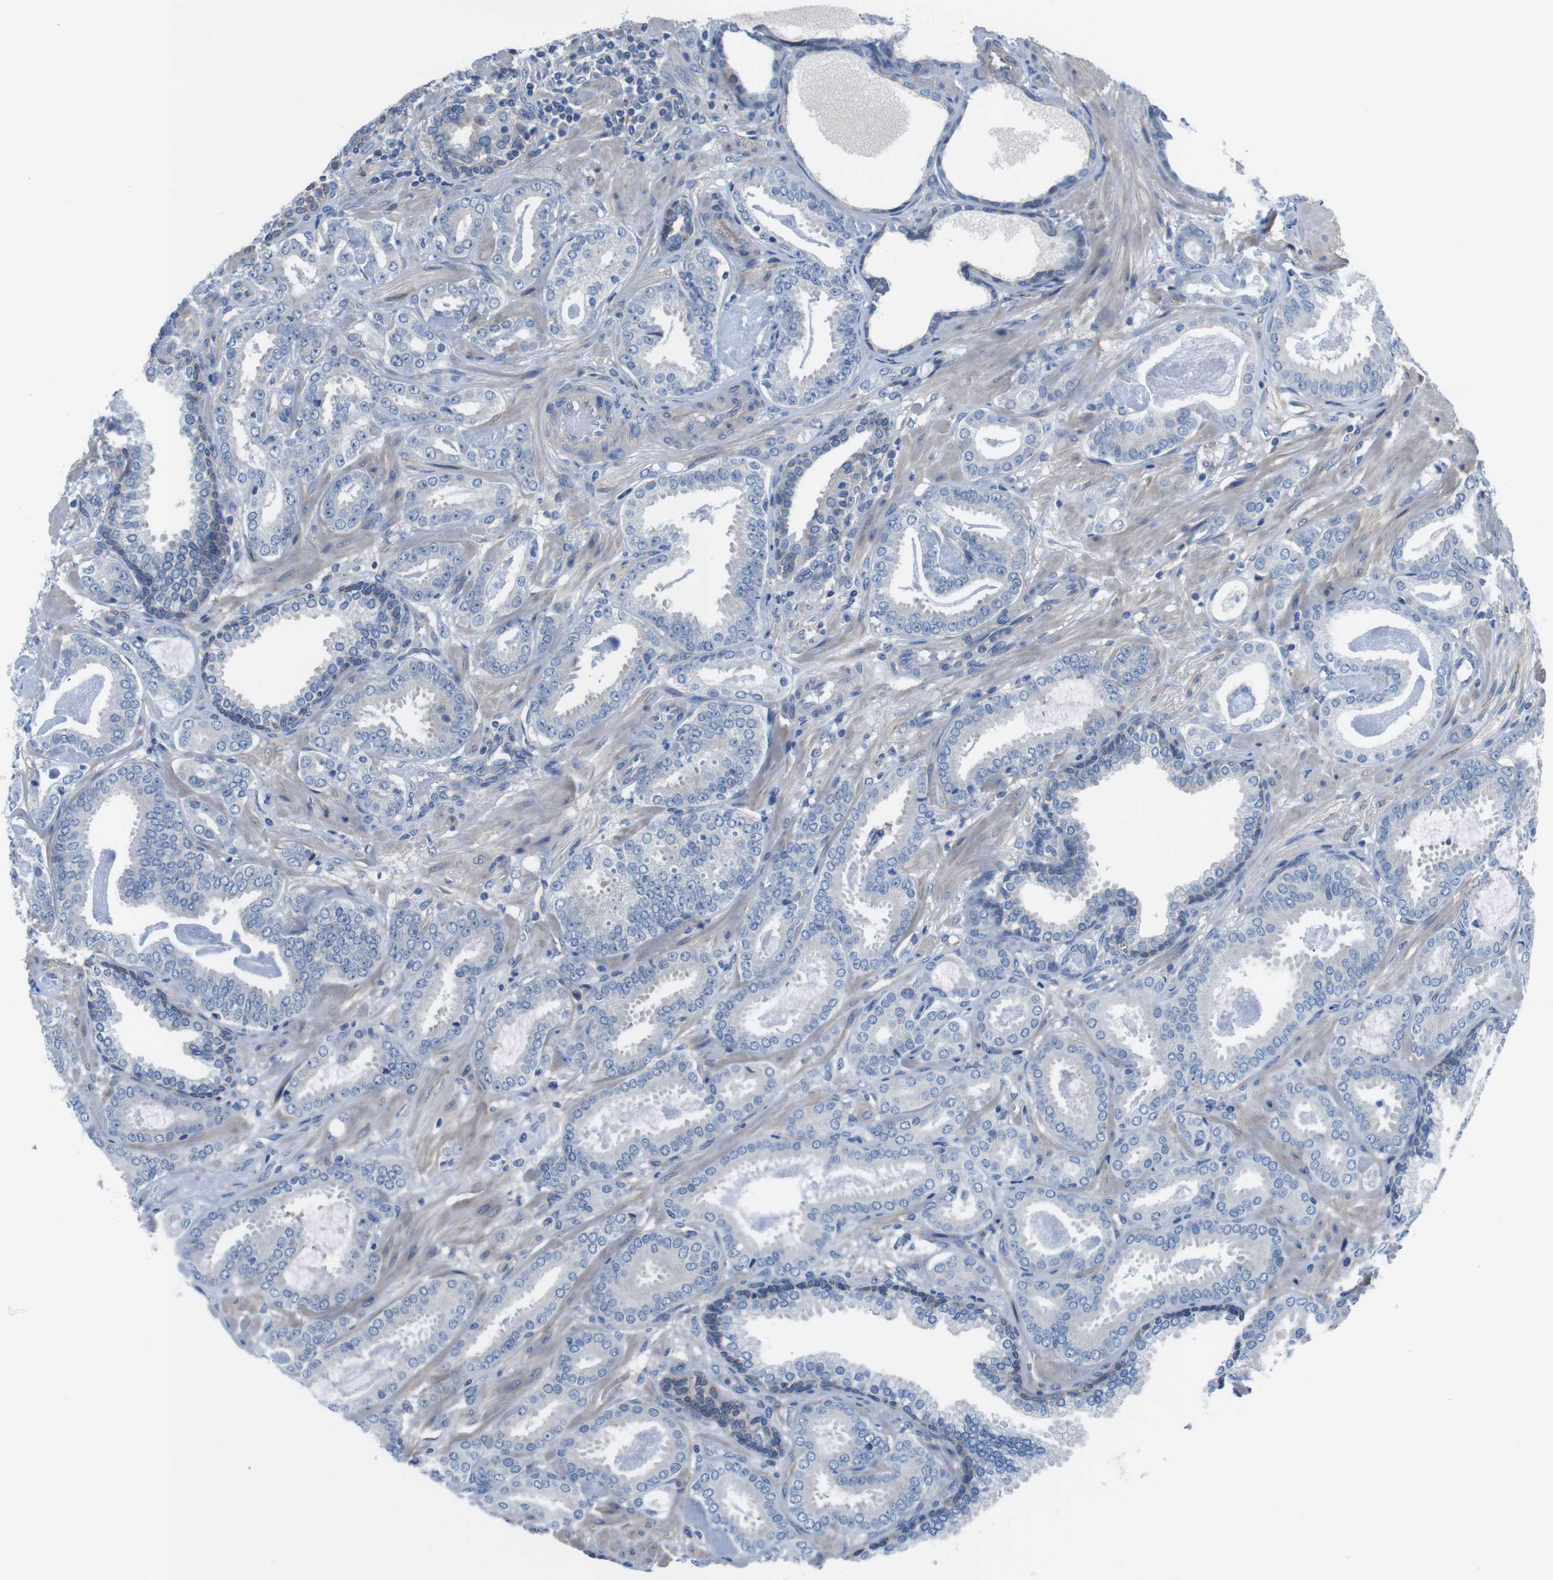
{"staining": {"intensity": "negative", "quantity": "none", "location": "none"}, "tissue": "prostate cancer", "cell_type": "Tumor cells", "image_type": "cancer", "snomed": [{"axis": "morphology", "description": "Adenocarcinoma, Low grade"}, {"axis": "topography", "description": "Prostate"}], "caption": "An IHC micrograph of prostate adenocarcinoma (low-grade) is shown. There is no staining in tumor cells of prostate adenocarcinoma (low-grade). Brightfield microscopy of immunohistochemistry (IHC) stained with DAB (brown) and hematoxylin (blue), captured at high magnification.", "gene": "CDH8", "patient": {"sex": "male", "age": 53}}